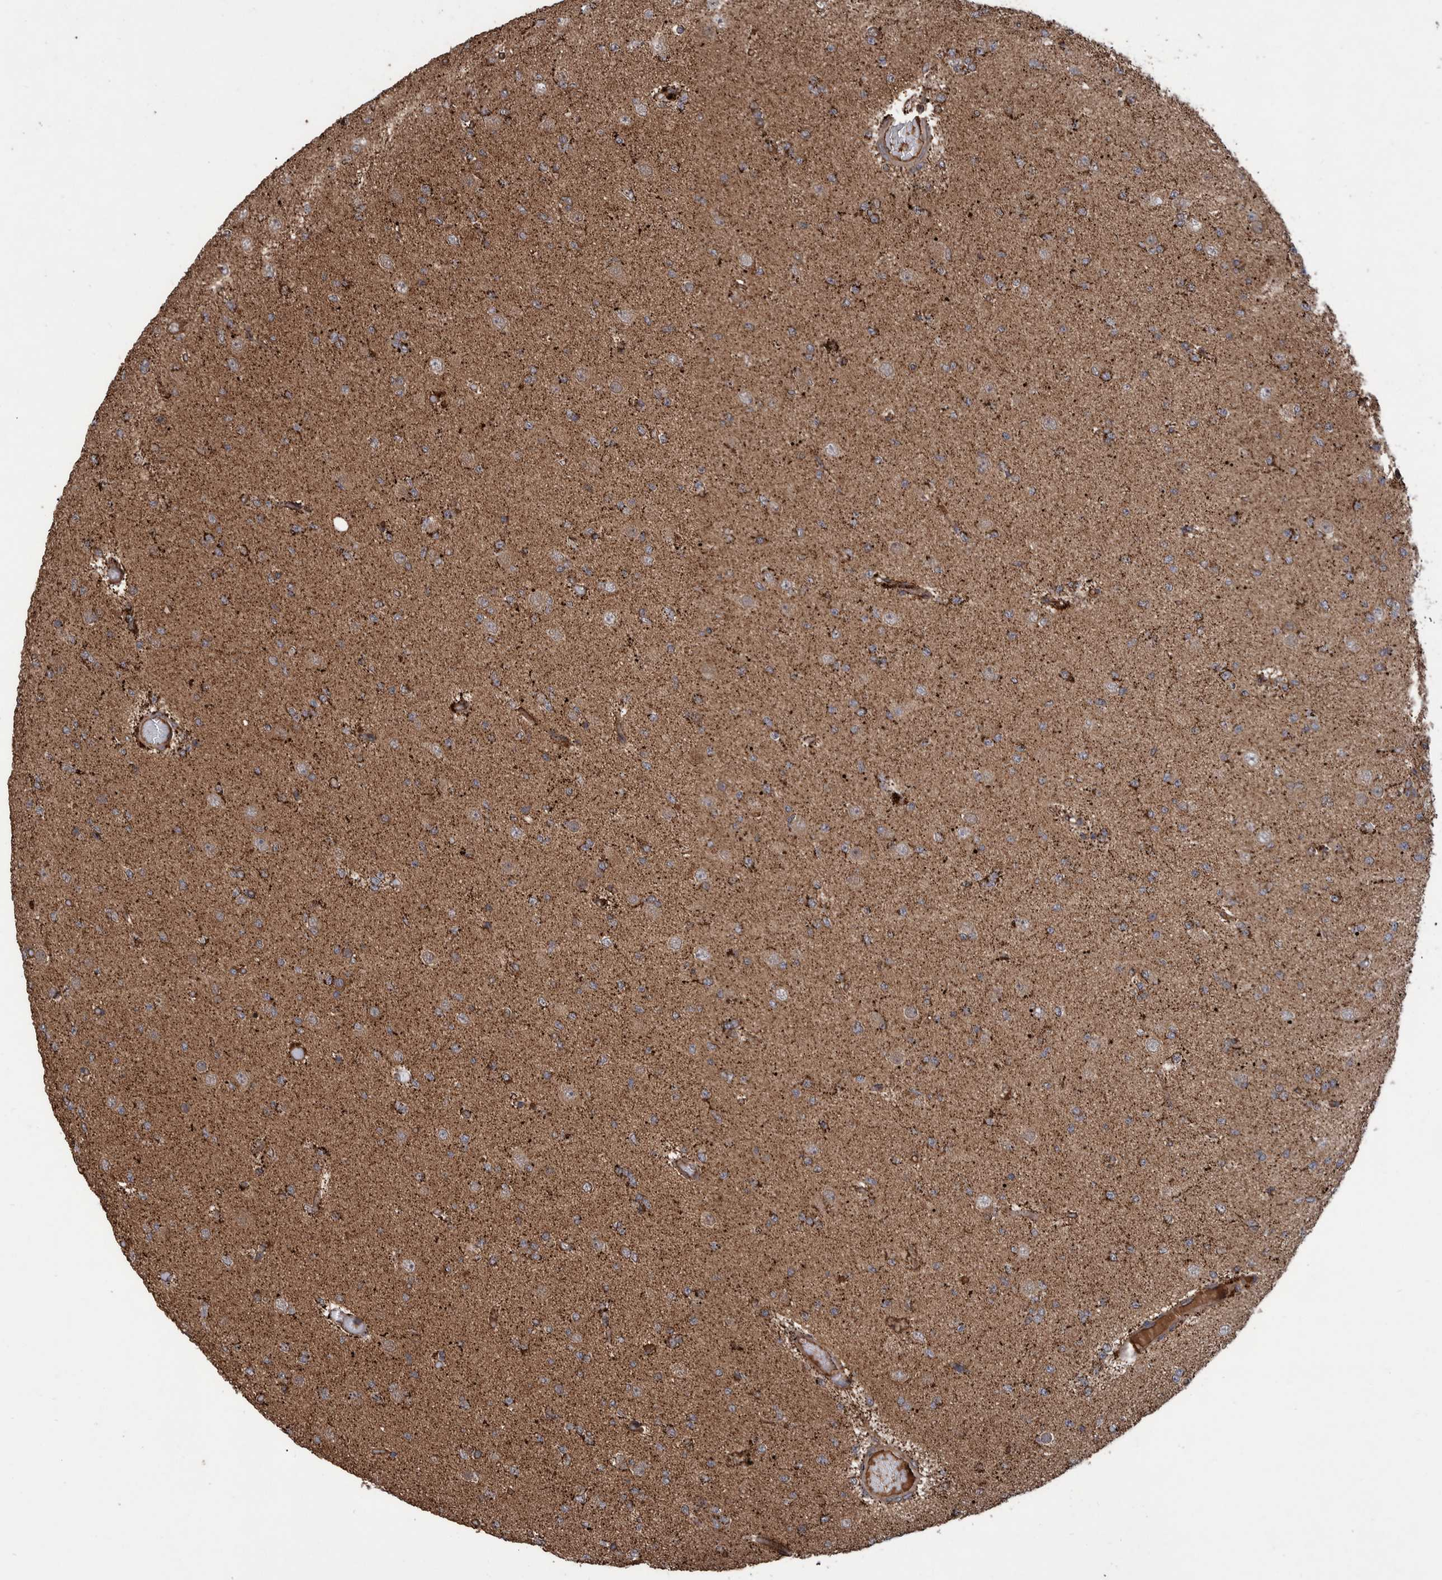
{"staining": {"intensity": "moderate", "quantity": ">75%", "location": "cytoplasmic/membranous"}, "tissue": "glioma", "cell_type": "Tumor cells", "image_type": "cancer", "snomed": [{"axis": "morphology", "description": "Glioma, malignant, Low grade"}, {"axis": "topography", "description": "Brain"}], "caption": "Immunohistochemistry (IHC) image of glioma stained for a protein (brown), which exhibits medium levels of moderate cytoplasmic/membranous expression in about >75% of tumor cells.", "gene": "VBP1", "patient": {"sex": "female", "age": 22}}